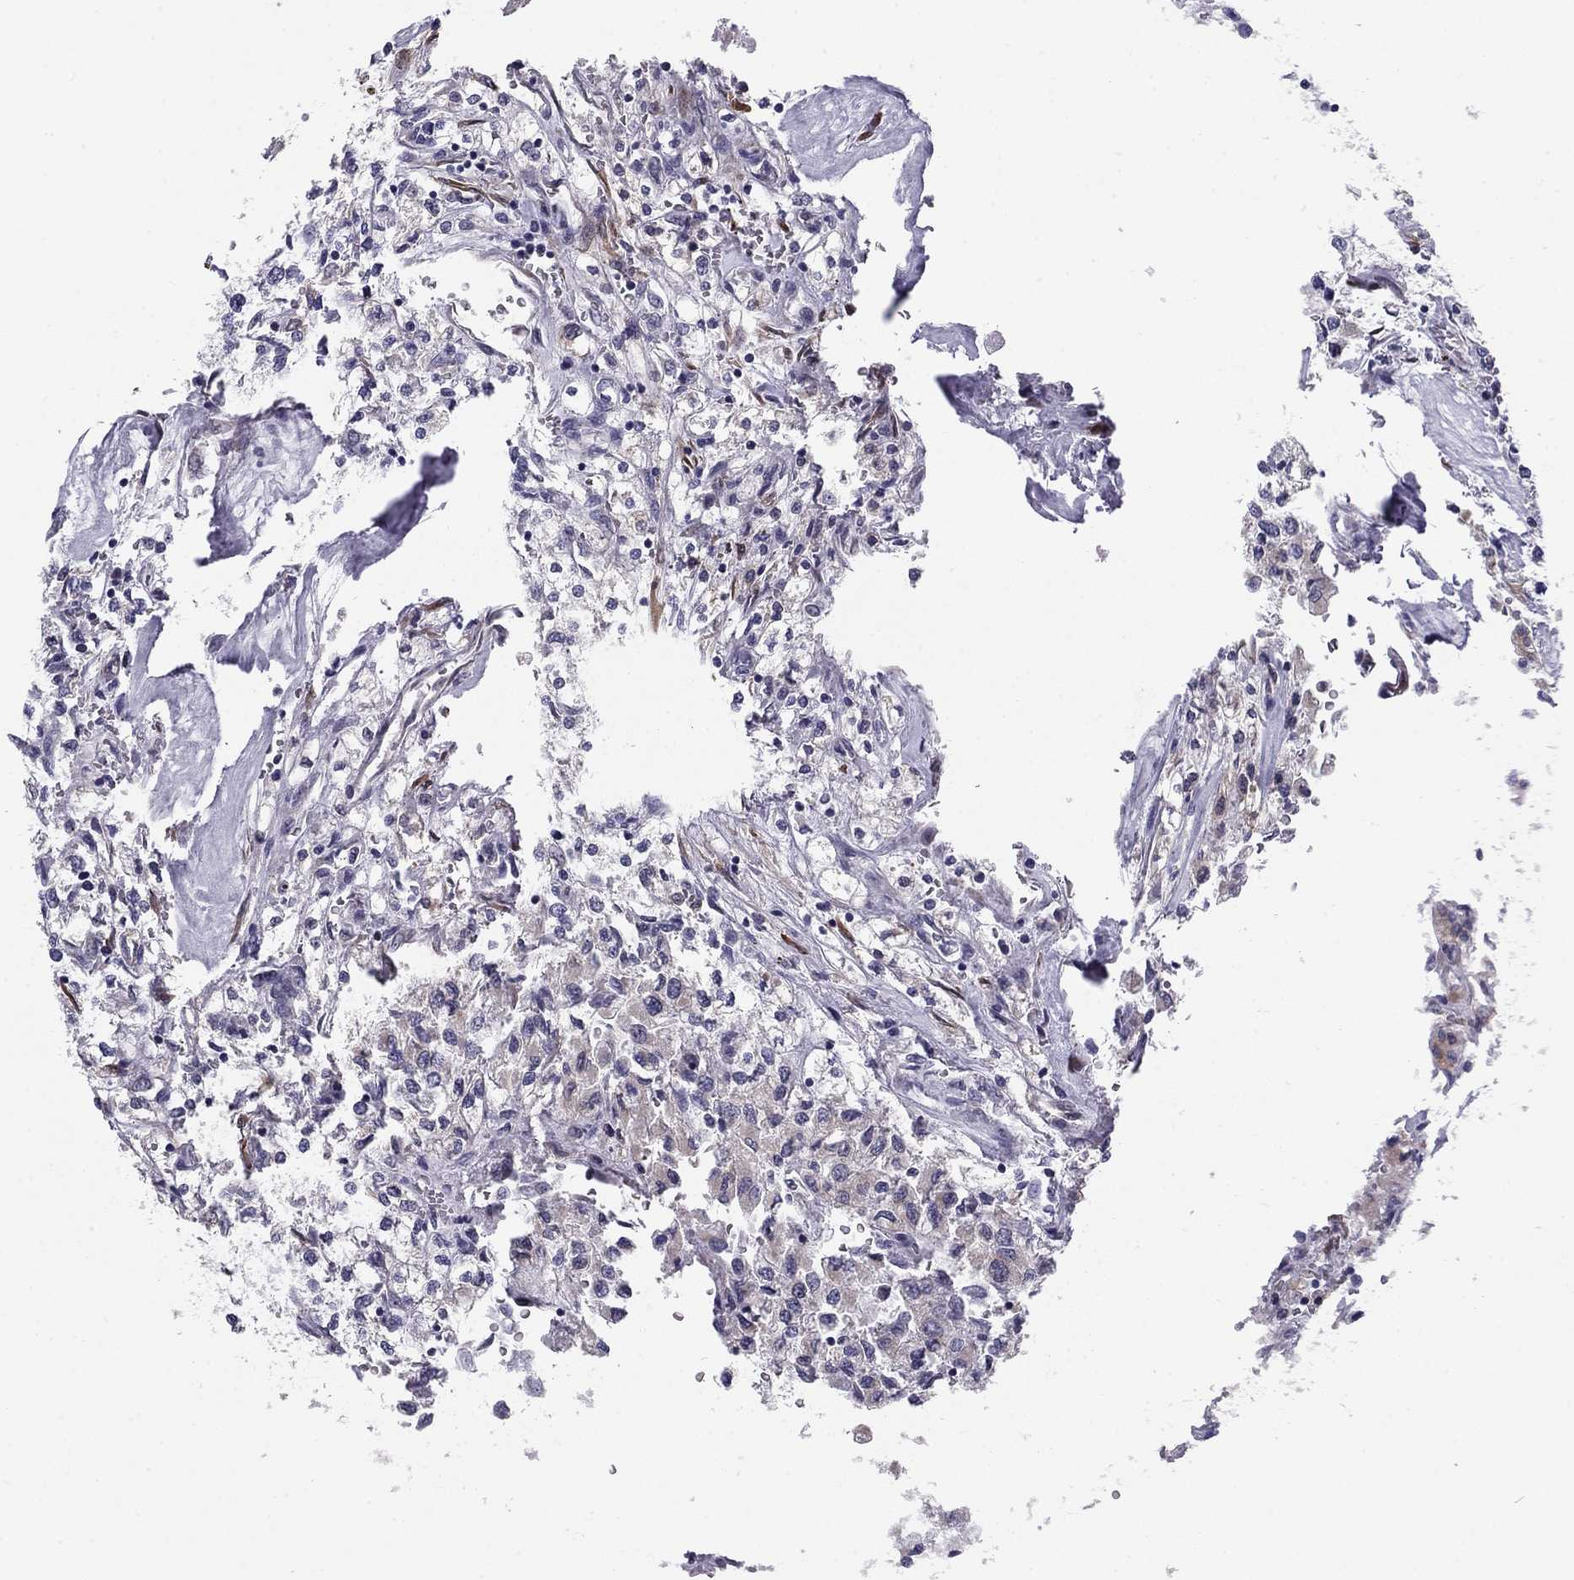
{"staining": {"intensity": "weak", "quantity": "<25%", "location": "cytoplasmic/membranous"}, "tissue": "renal cancer", "cell_type": "Tumor cells", "image_type": "cancer", "snomed": [{"axis": "morphology", "description": "Adenocarcinoma, NOS"}, {"axis": "topography", "description": "Kidney"}], "caption": "Immunohistochemistry (IHC) image of human adenocarcinoma (renal) stained for a protein (brown), which exhibits no expression in tumor cells. The staining was performed using DAB (3,3'-diaminobenzidine) to visualize the protein expression in brown, while the nuclei were stained in blue with hematoxylin (Magnification: 20x).", "gene": "TMED3", "patient": {"sex": "male", "age": 80}}